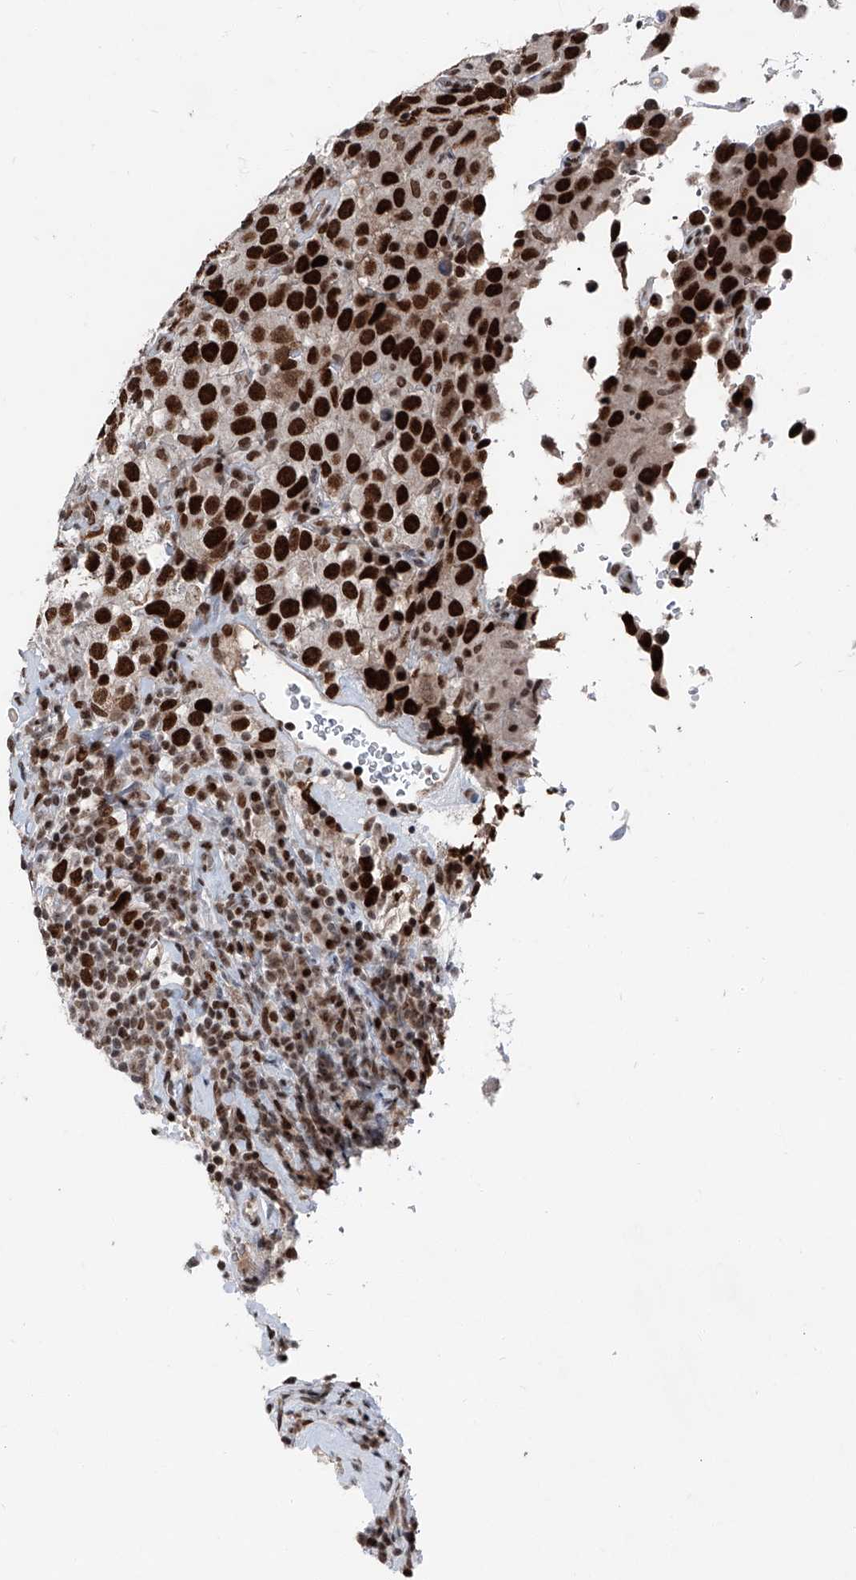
{"staining": {"intensity": "strong", "quantity": ">75%", "location": "nuclear"}, "tissue": "testis cancer", "cell_type": "Tumor cells", "image_type": "cancer", "snomed": [{"axis": "morphology", "description": "Seminoma, NOS"}, {"axis": "topography", "description": "Testis"}], "caption": "The image reveals staining of seminoma (testis), revealing strong nuclear protein staining (brown color) within tumor cells. The protein is shown in brown color, while the nuclei are stained blue.", "gene": "BMI1", "patient": {"sex": "male", "age": 41}}